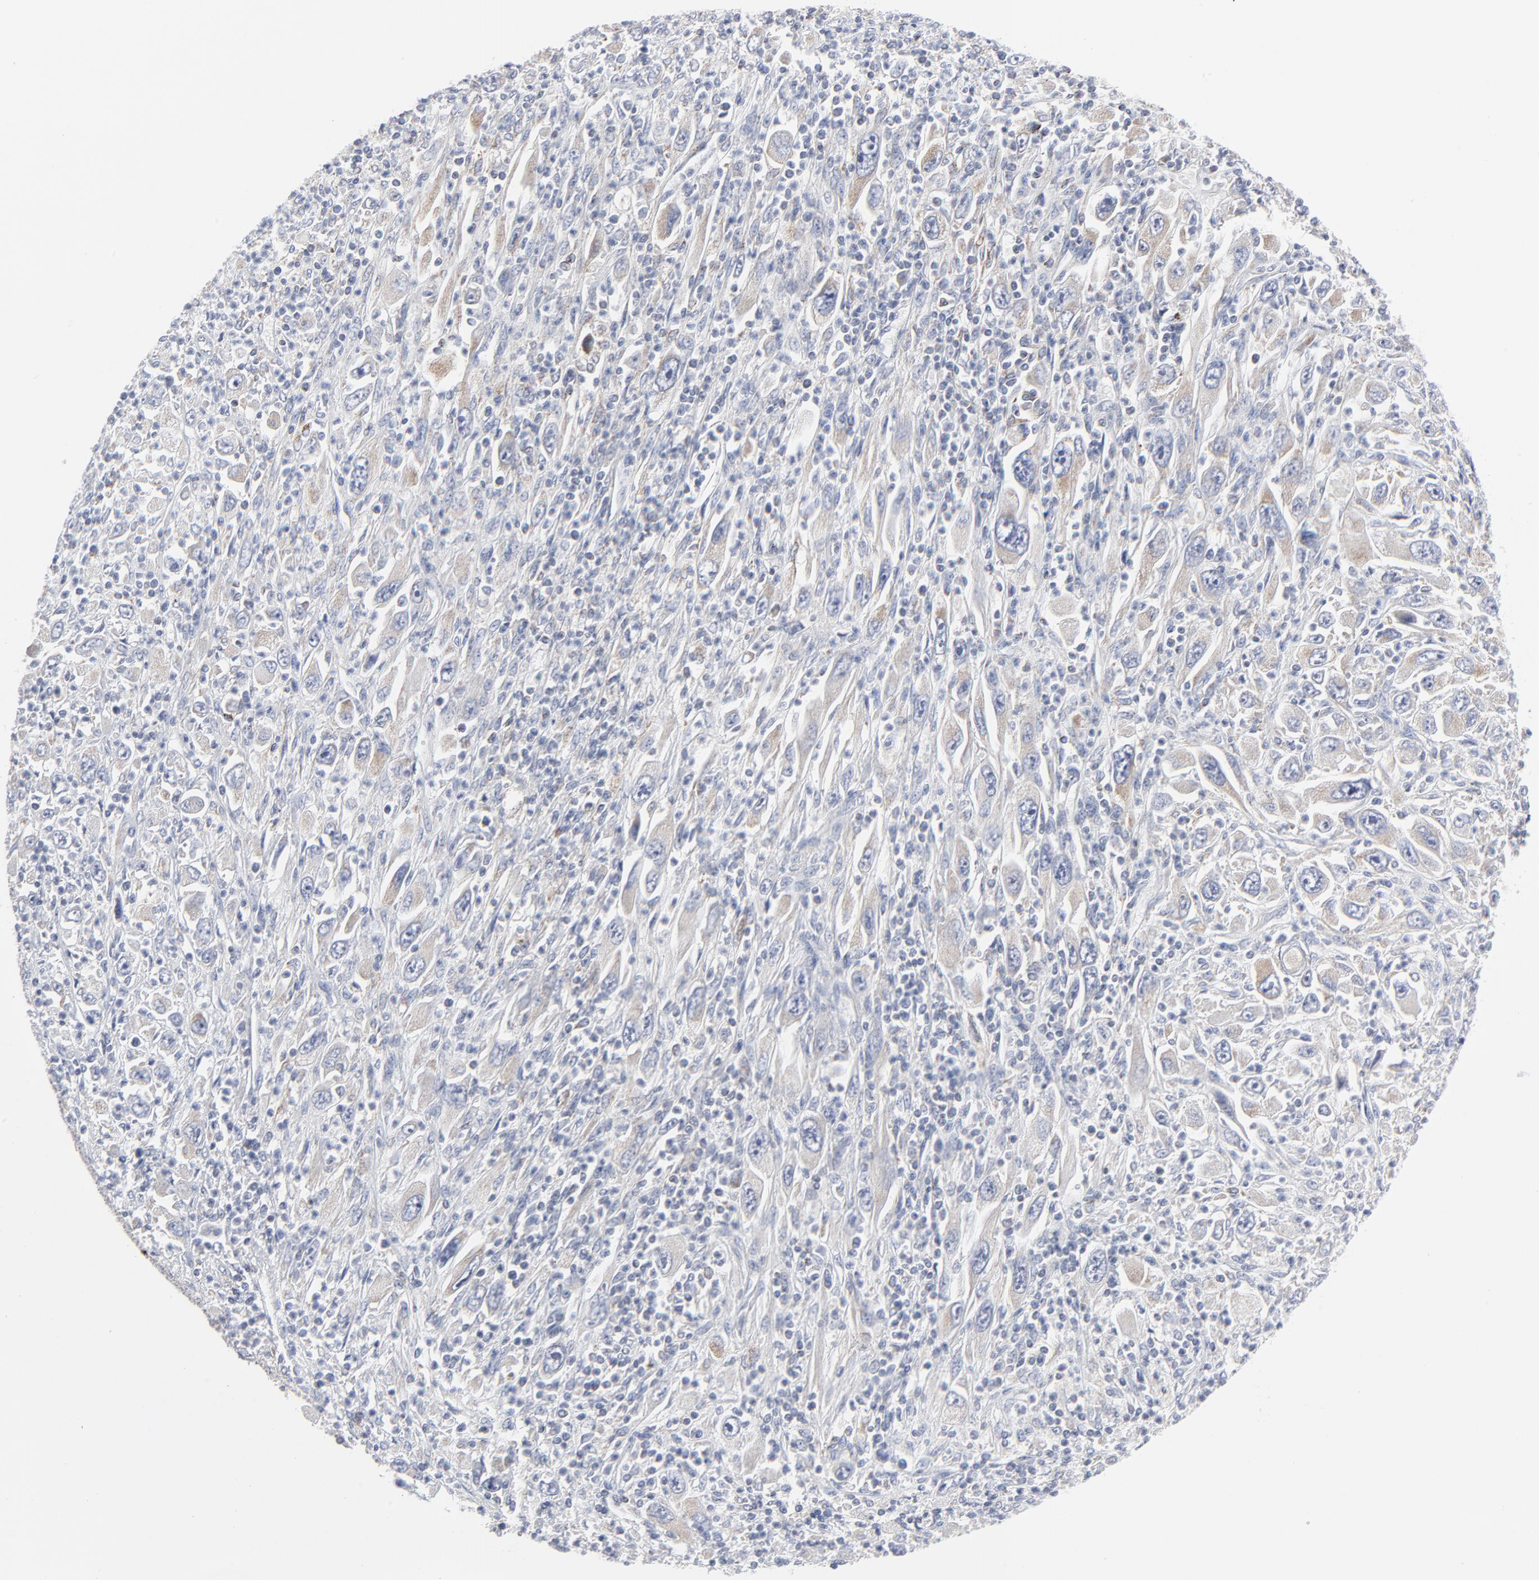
{"staining": {"intensity": "moderate", "quantity": "<25%", "location": "cytoplasmic/membranous"}, "tissue": "melanoma", "cell_type": "Tumor cells", "image_type": "cancer", "snomed": [{"axis": "morphology", "description": "Malignant melanoma, Metastatic site"}, {"axis": "topography", "description": "Skin"}], "caption": "The image displays a brown stain indicating the presence of a protein in the cytoplasmic/membranous of tumor cells in melanoma.", "gene": "TXNRD2", "patient": {"sex": "female", "age": 56}}